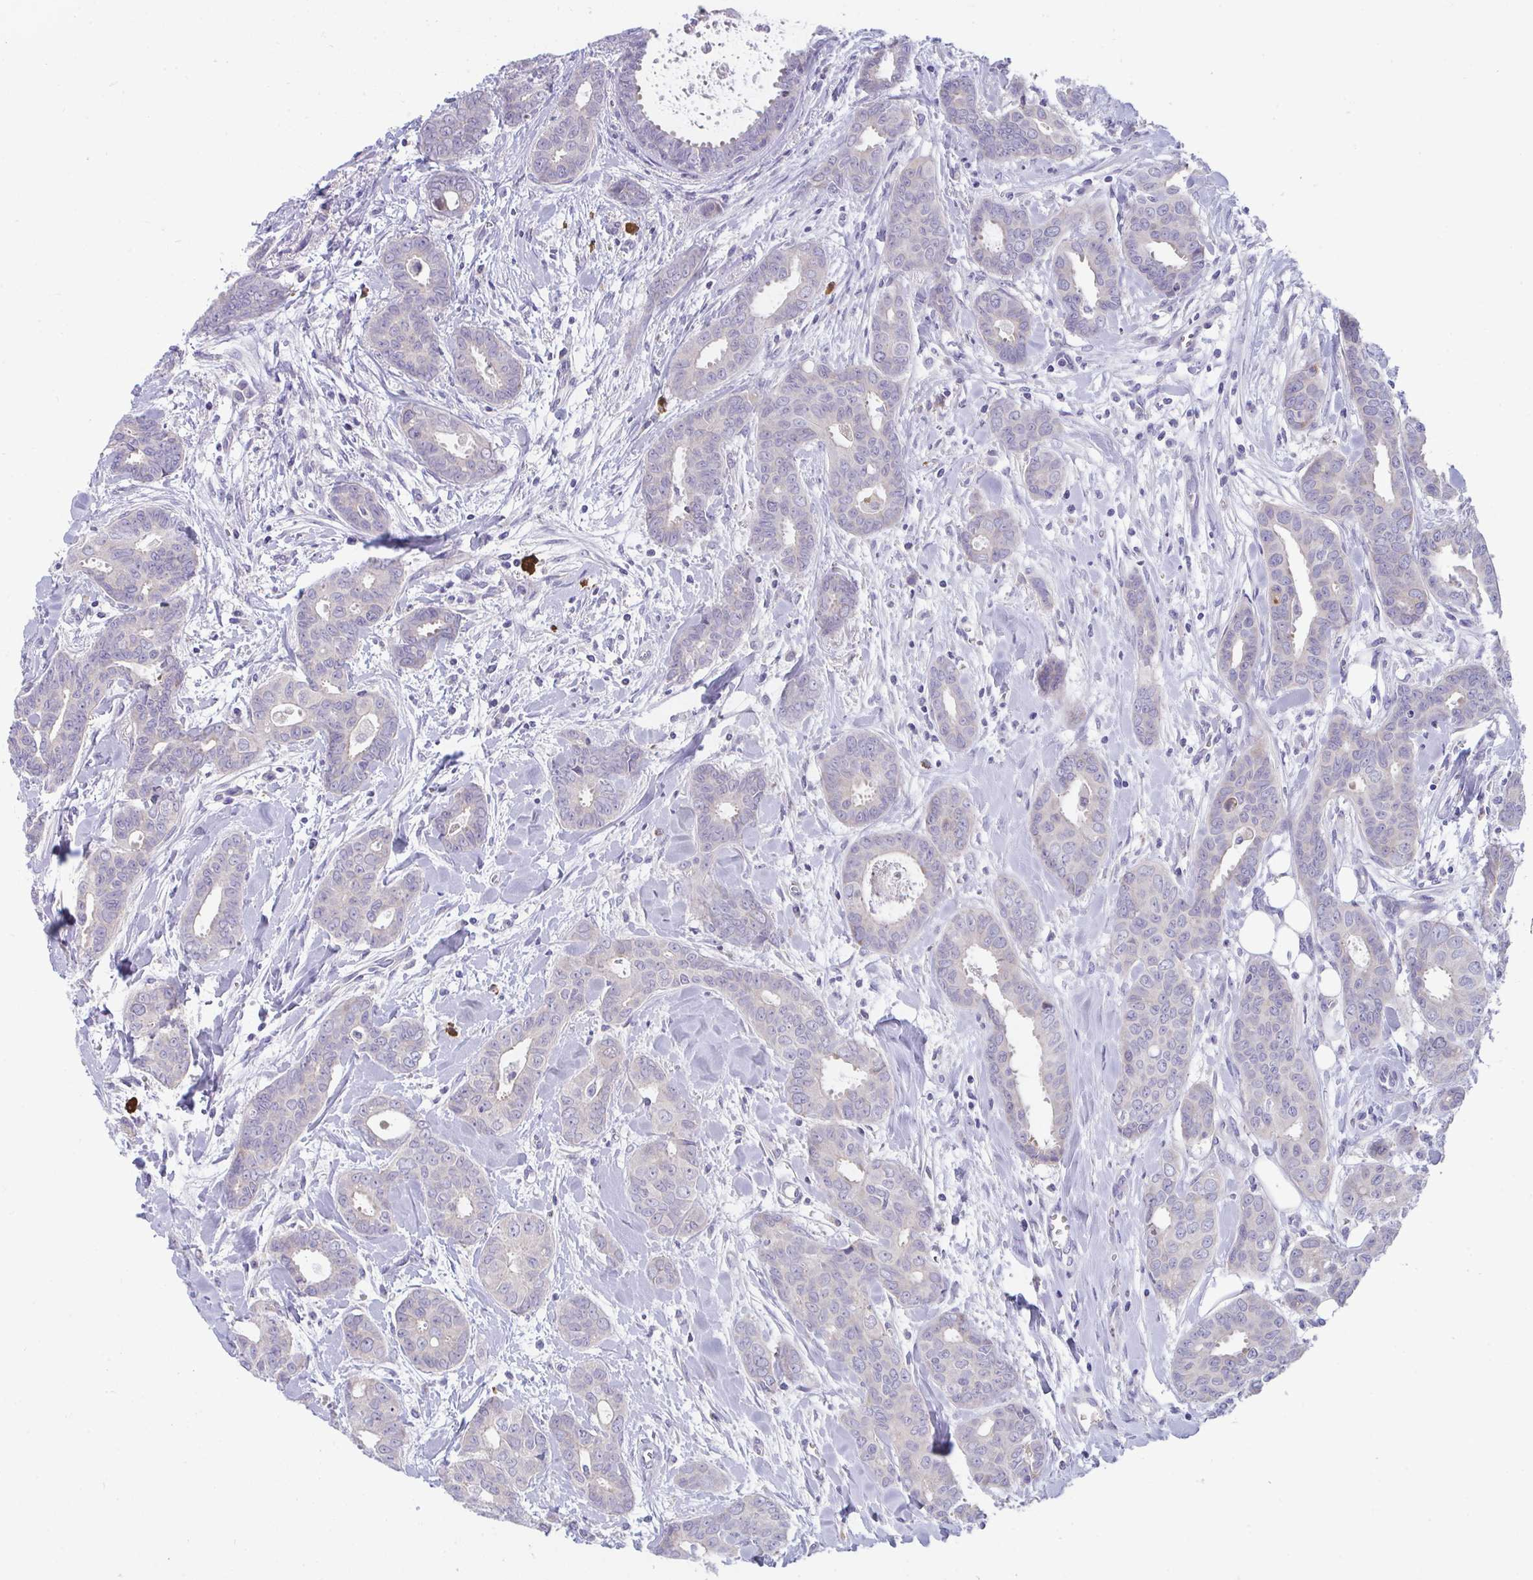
{"staining": {"intensity": "negative", "quantity": "none", "location": "none"}, "tissue": "breast cancer", "cell_type": "Tumor cells", "image_type": "cancer", "snomed": [{"axis": "morphology", "description": "Duct carcinoma"}, {"axis": "topography", "description": "Breast"}], "caption": "This is an immunohistochemistry image of human intraductal carcinoma (breast). There is no positivity in tumor cells.", "gene": "PIGZ", "patient": {"sex": "female", "age": 45}}